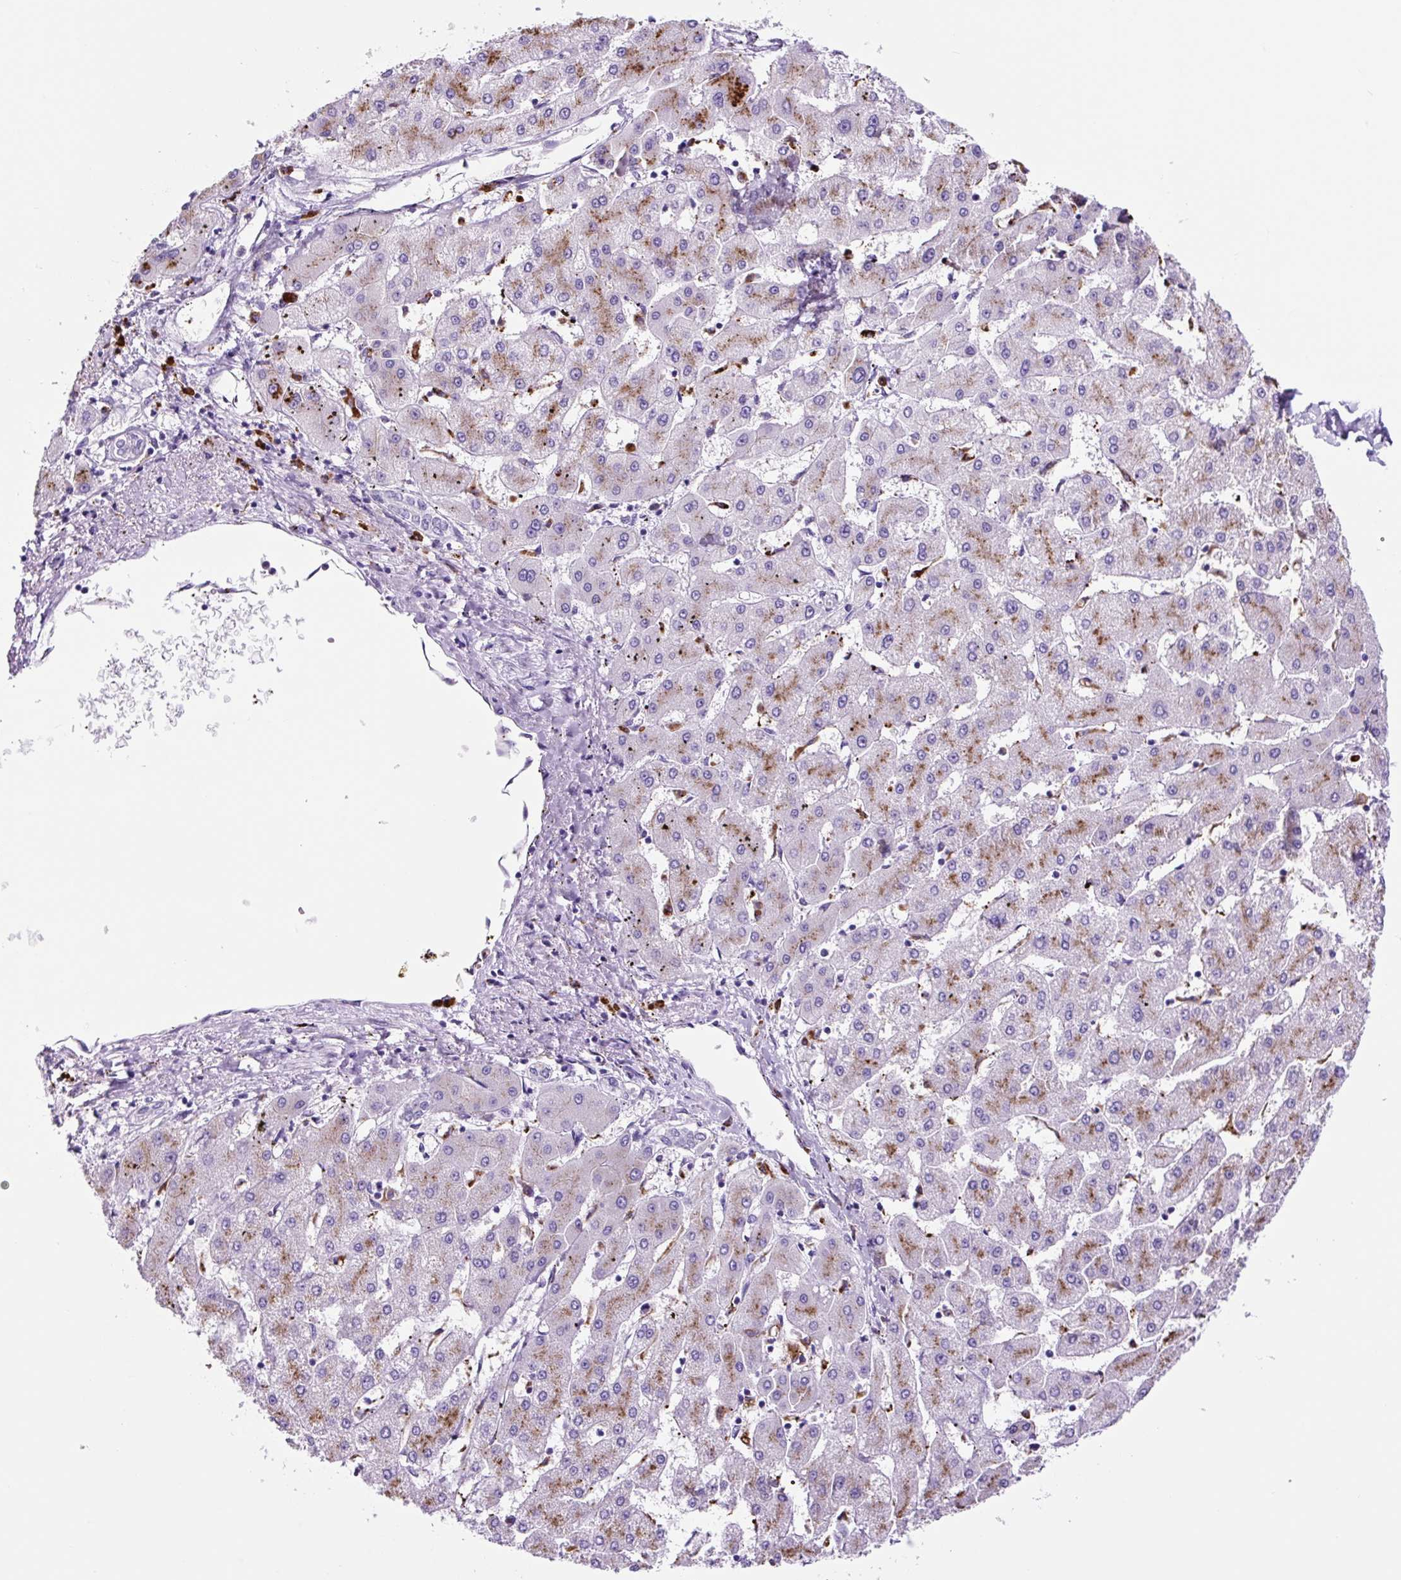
{"staining": {"intensity": "negative", "quantity": "none", "location": "none"}, "tissue": "liver cancer", "cell_type": "Tumor cells", "image_type": "cancer", "snomed": [{"axis": "morphology", "description": "Cholangiocarcinoma"}, {"axis": "topography", "description": "Liver"}], "caption": "Immunohistochemistry (IHC) histopathology image of liver cholangiocarcinoma stained for a protein (brown), which exhibits no positivity in tumor cells.", "gene": "LCN10", "patient": {"sex": "male", "age": 59}}